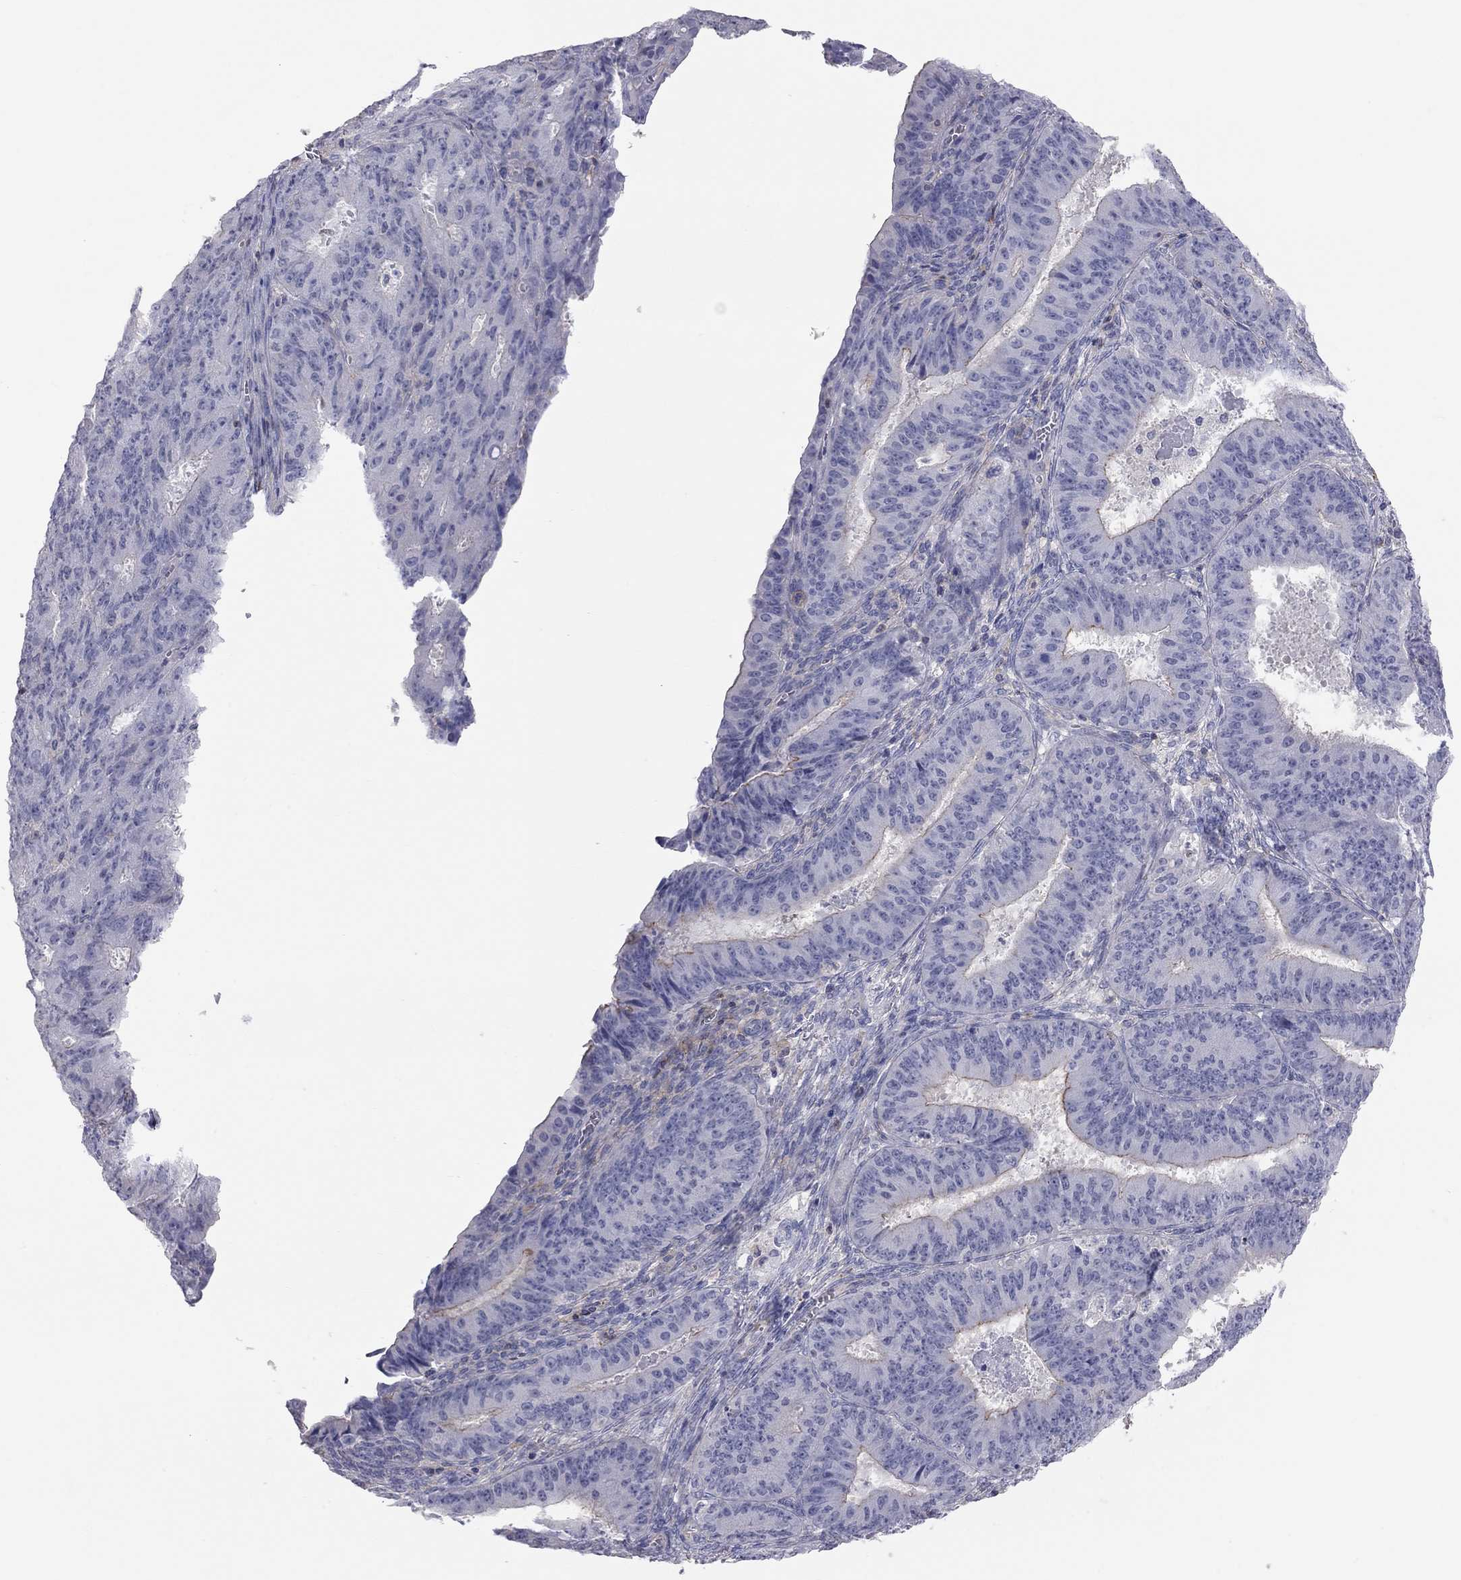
{"staining": {"intensity": "negative", "quantity": "none", "location": "none"}, "tissue": "ovarian cancer", "cell_type": "Tumor cells", "image_type": "cancer", "snomed": [{"axis": "morphology", "description": "Carcinoma, endometroid"}, {"axis": "topography", "description": "Ovary"}], "caption": "This is a micrograph of immunohistochemistry (IHC) staining of ovarian cancer, which shows no staining in tumor cells.", "gene": "ADCYAP1", "patient": {"sex": "female", "age": 42}}